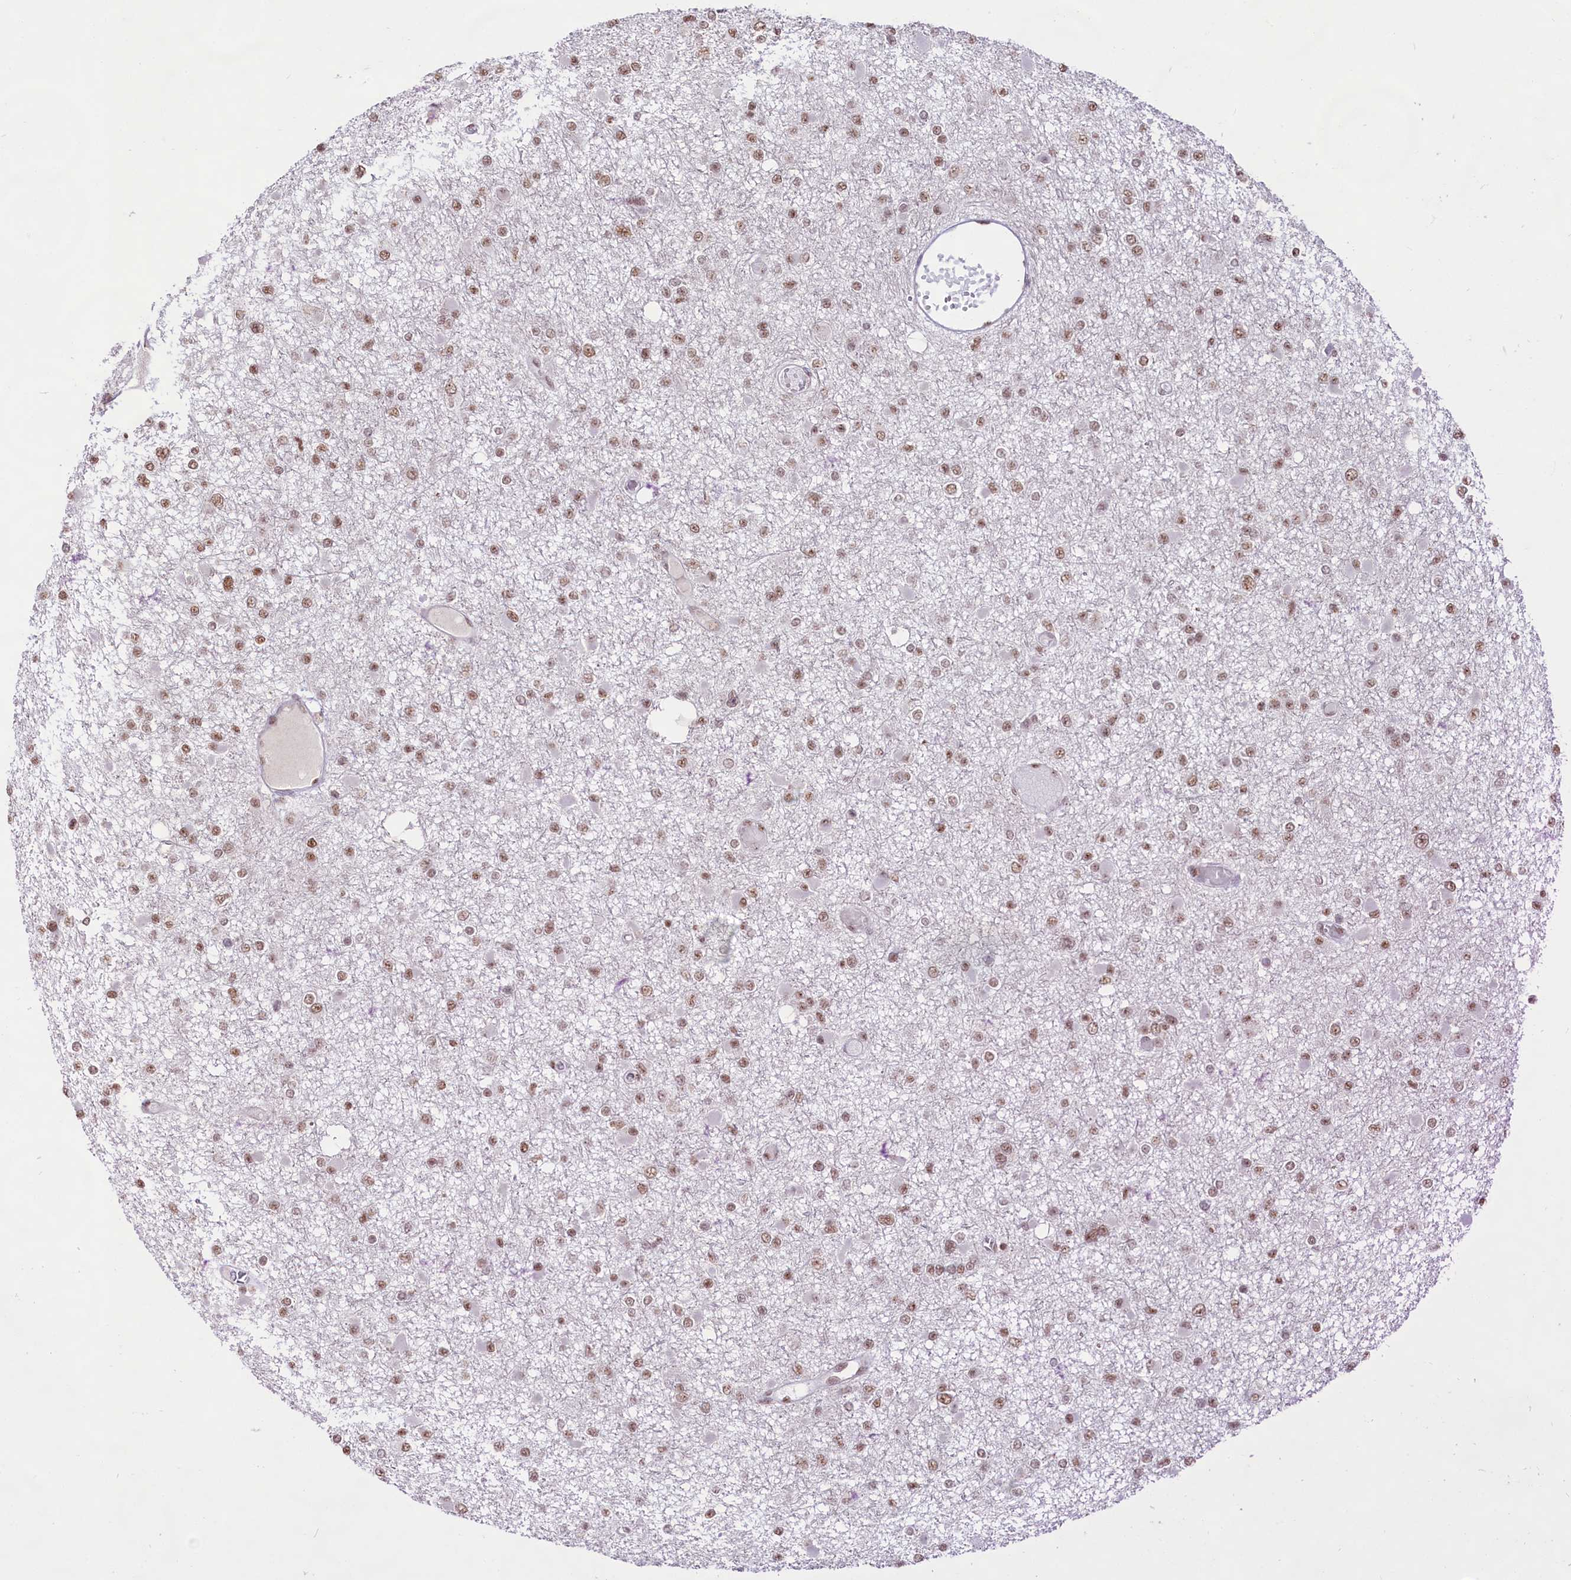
{"staining": {"intensity": "moderate", "quantity": ">75%", "location": "nuclear"}, "tissue": "glioma", "cell_type": "Tumor cells", "image_type": "cancer", "snomed": [{"axis": "morphology", "description": "Glioma, malignant, Low grade"}, {"axis": "topography", "description": "Brain"}], "caption": "A histopathology image of human glioma stained for a protein exhibits moderate nuclear brown staining in tumor cells.", "gene": "HIRA", "patient": {"sex": "female", "age": 22}}